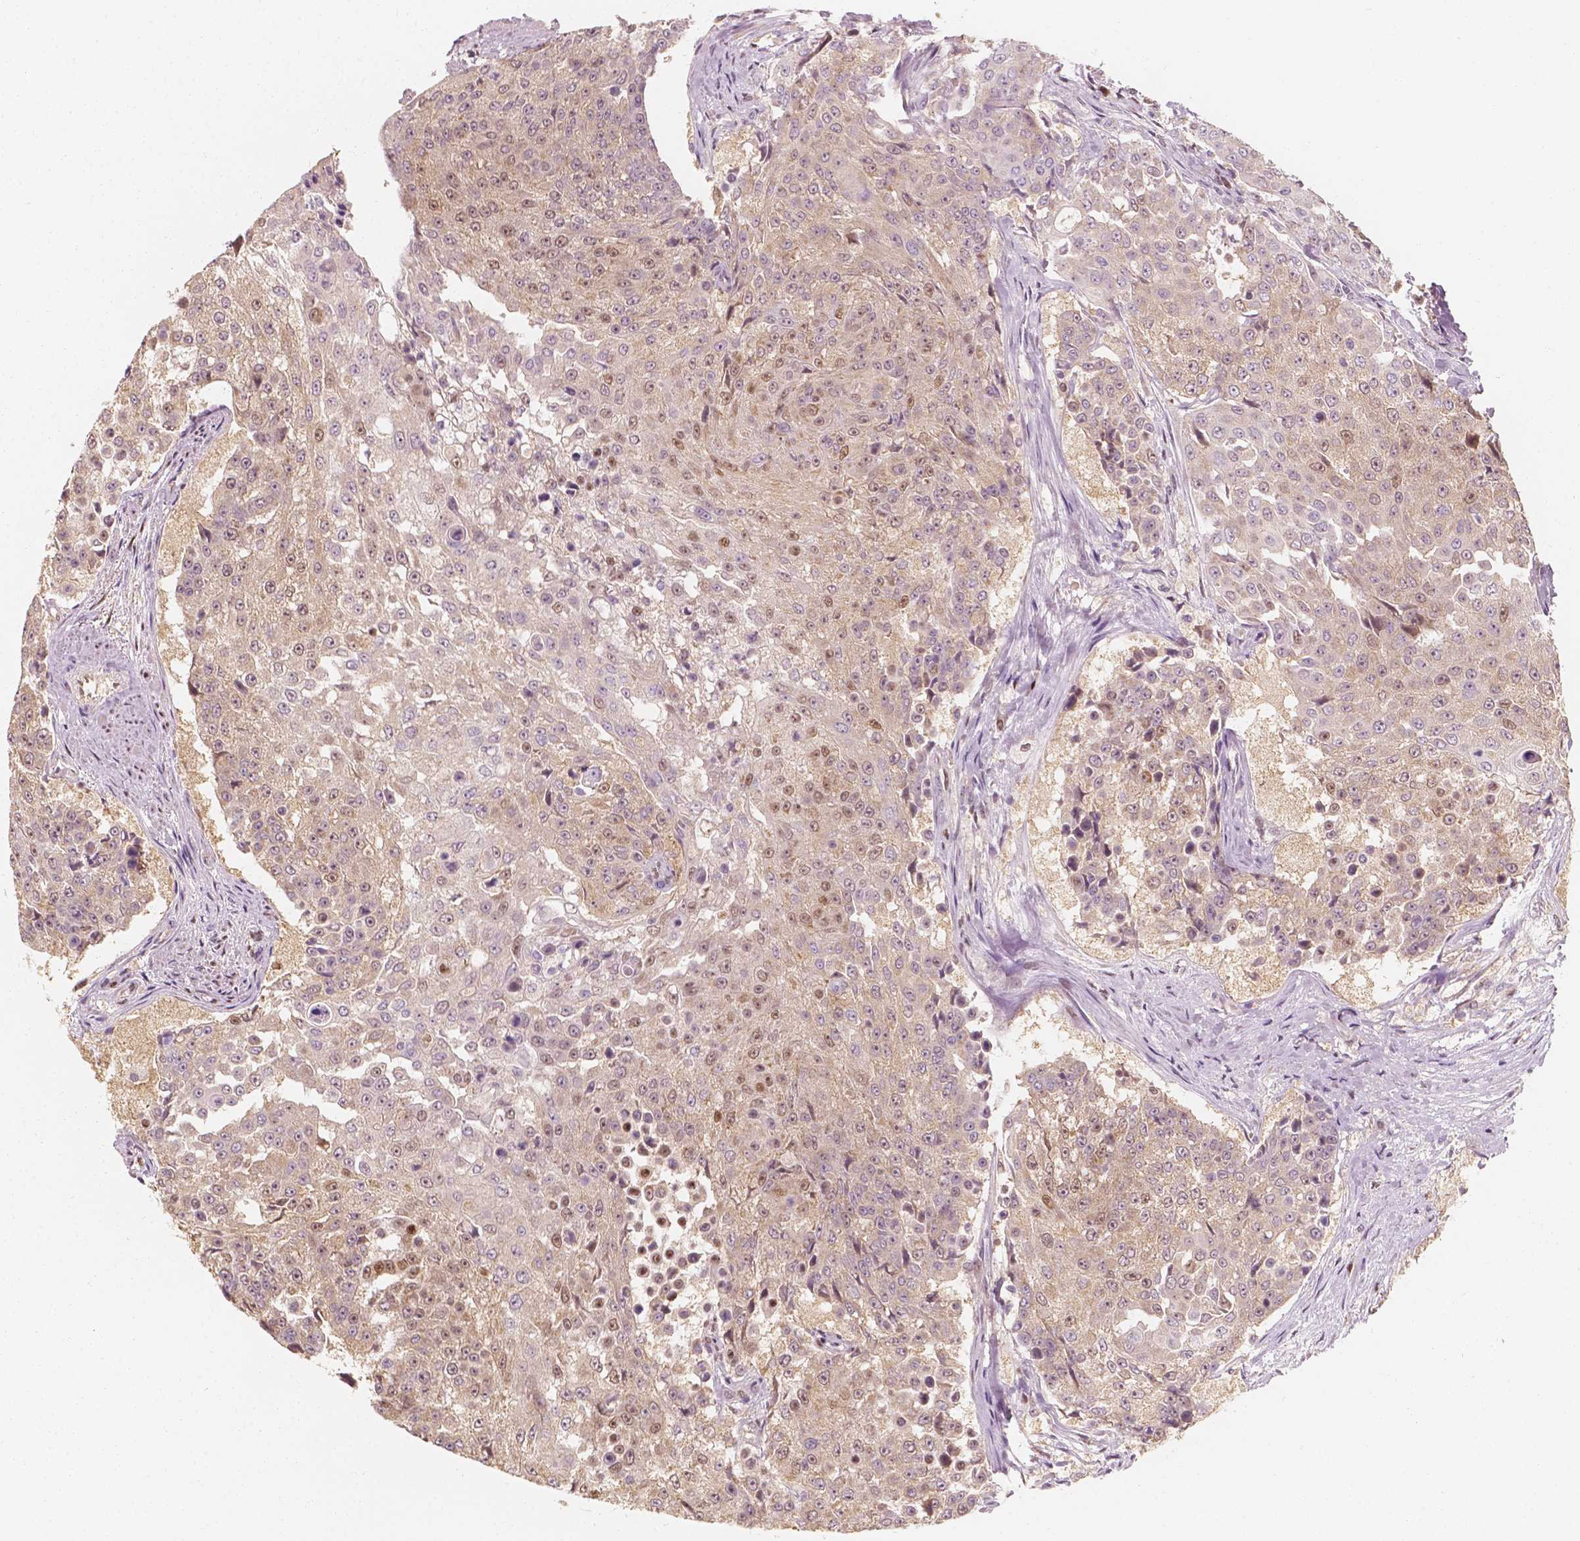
{"staining": {"intensity": "moderate", "quantity": "<25%", "location": "nuclear"}, "tissue": "urothelial cancer", "cell_type": "Tumor cells", "image_type": "cancer", "snomed": [{"axis": "morphology", "description": "Urothelial carcinoma, High grade"}, {"axis": "topography", "description": "Urinary bladder"}], "caption": "This image reveals urothelial cancer stained with immunohistochemistry (IHC) to label a protein in brown. The nuclear of tumor cells show moderate positivity for the protein. Nuclei are counter-stained blue.", "gene": "TBC1D17", "patient": {"sex": "female", "age": 63}}